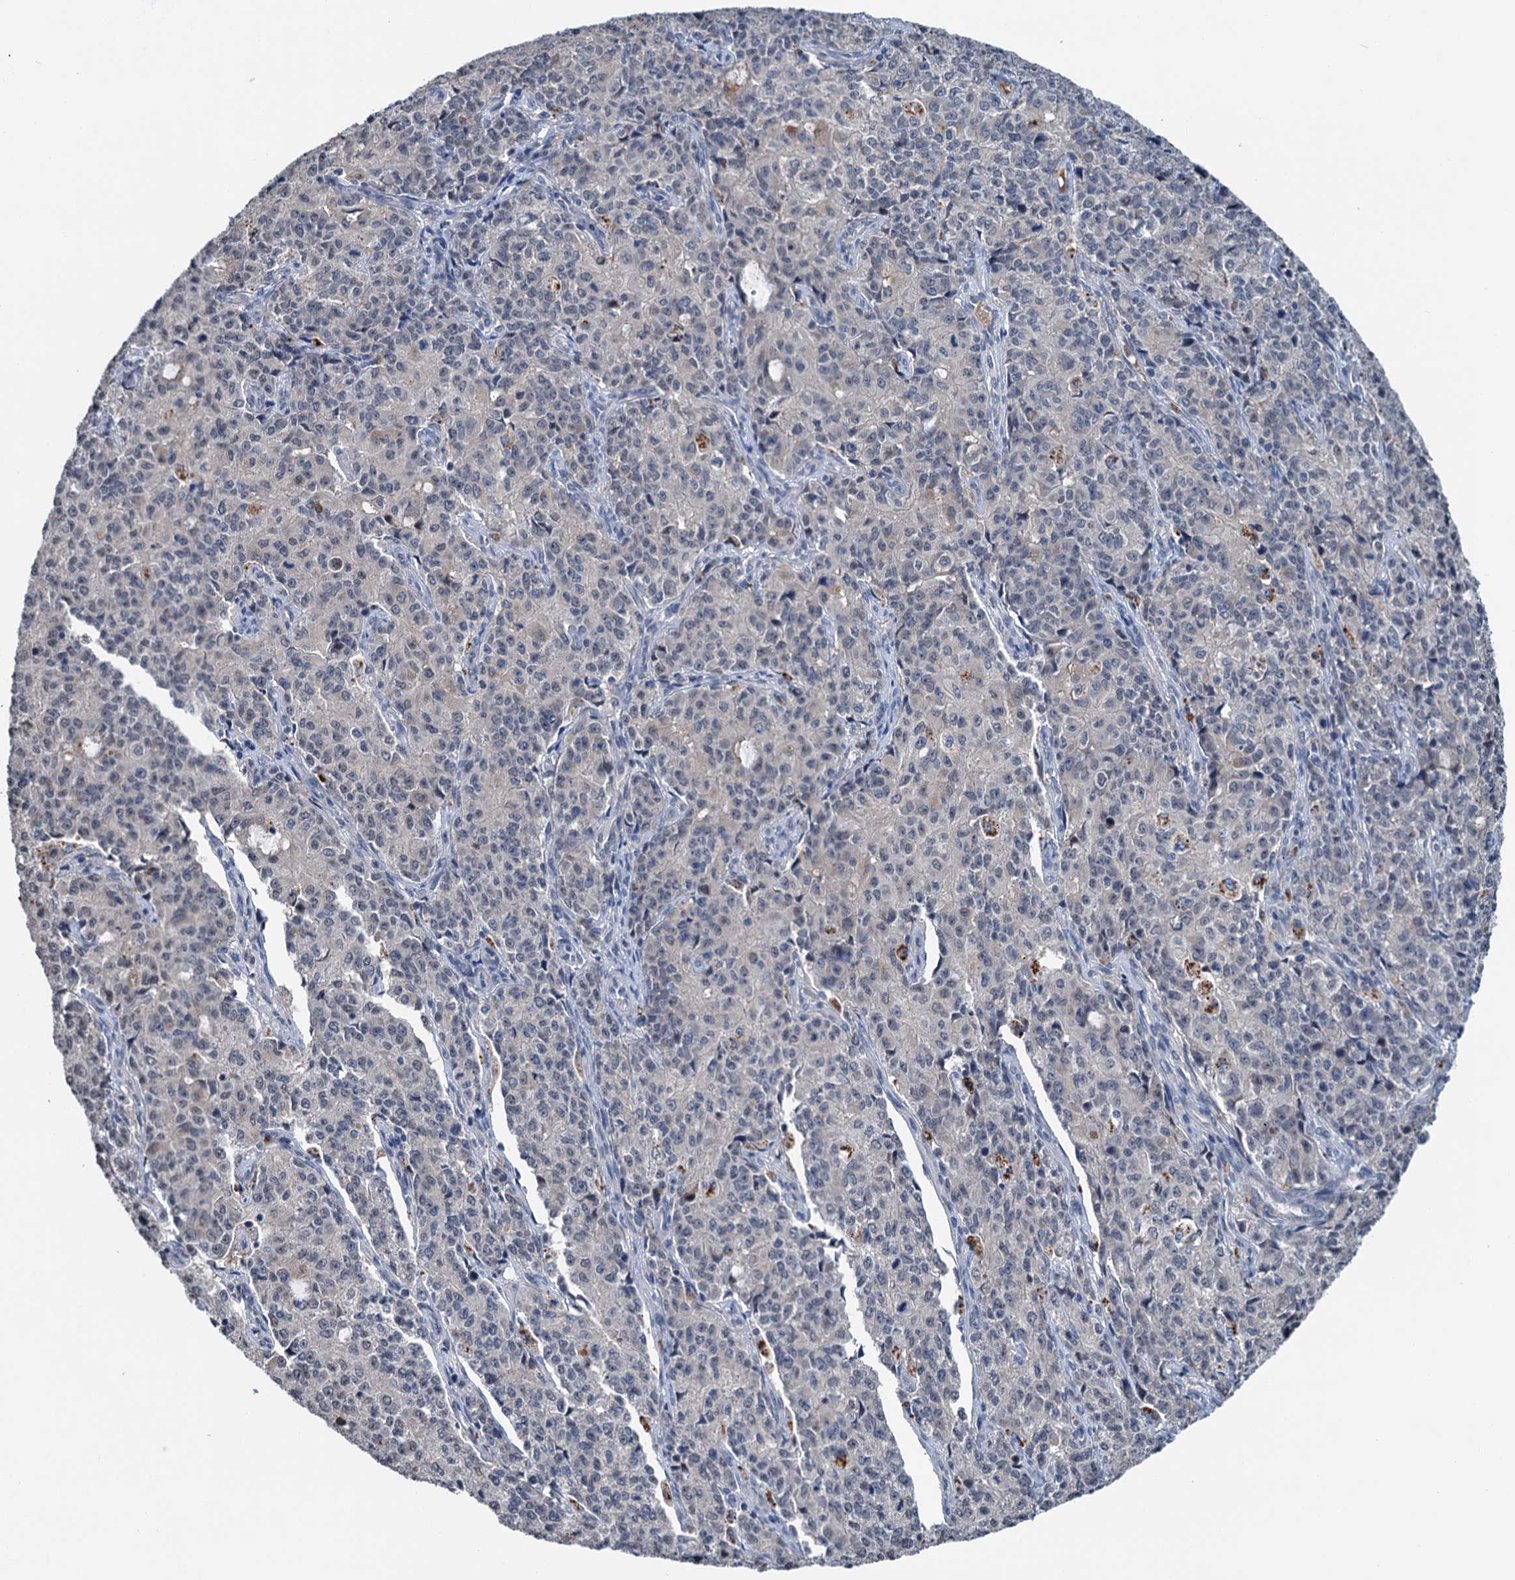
{"staining": {"intensity": "negative", "quantity": "none", "location": "none"}, "tissue": "endometrial cancer", "cell_type": "Tumor cells", "image_type": "cancer", "snomed": [{"axis": "morphology", "description": "Adenocarcinoma, NOS"}, {"axis": "topography", "description": "Endometrium"}], "caption": "The micrograph shows no staining of tumor cells in adenocarcinoma (endometrial).", "gene": "SHLD1", "patient": {"sex": "female", "age": 50}}